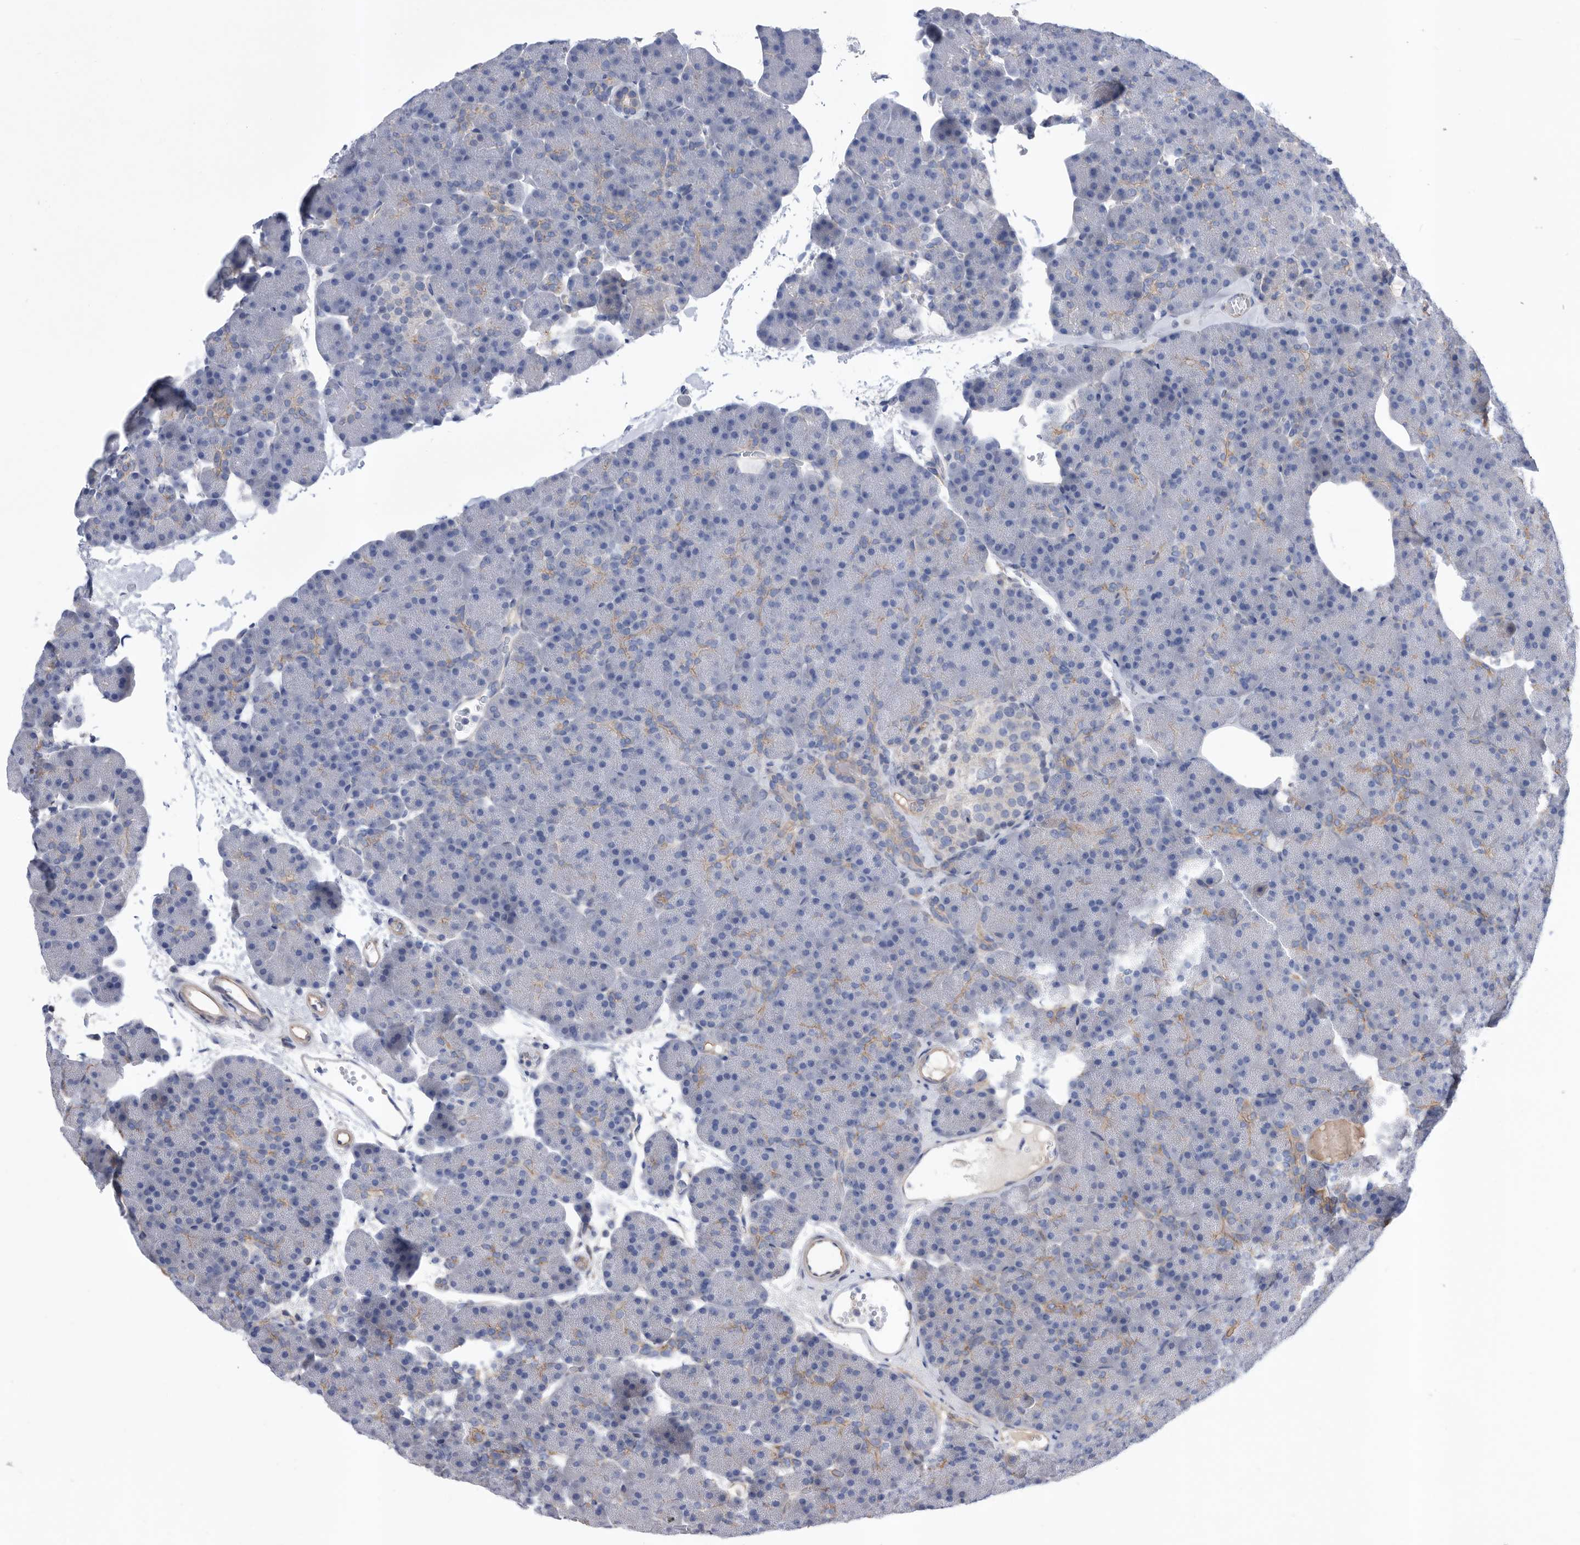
{"staining": {"intensity": "negative", "quantity": "none", "location": "none"}, "tissue": "pancreas", "cell_type": "Exocrine glandular cells", "image_type": "normal", "snomed": [{"axis": "morphology", "description": "Normal tissue, NOS"}, {"axis": "morphology", "description": "Carcinoid, malignant, NOS"}, {"axis": "topography", "description": "Pancreas"}], "caption": "High magnification brightfield microscopy of unremarkable pancreas stained with DAB (3,3'-diaminobenzidine) (brown) and counterstained with hematoxylin (blue): exocrine glandular cells show no significant staining.", "gene": "ATP13A3", "patient": {"sex": "female", "age": 35}}